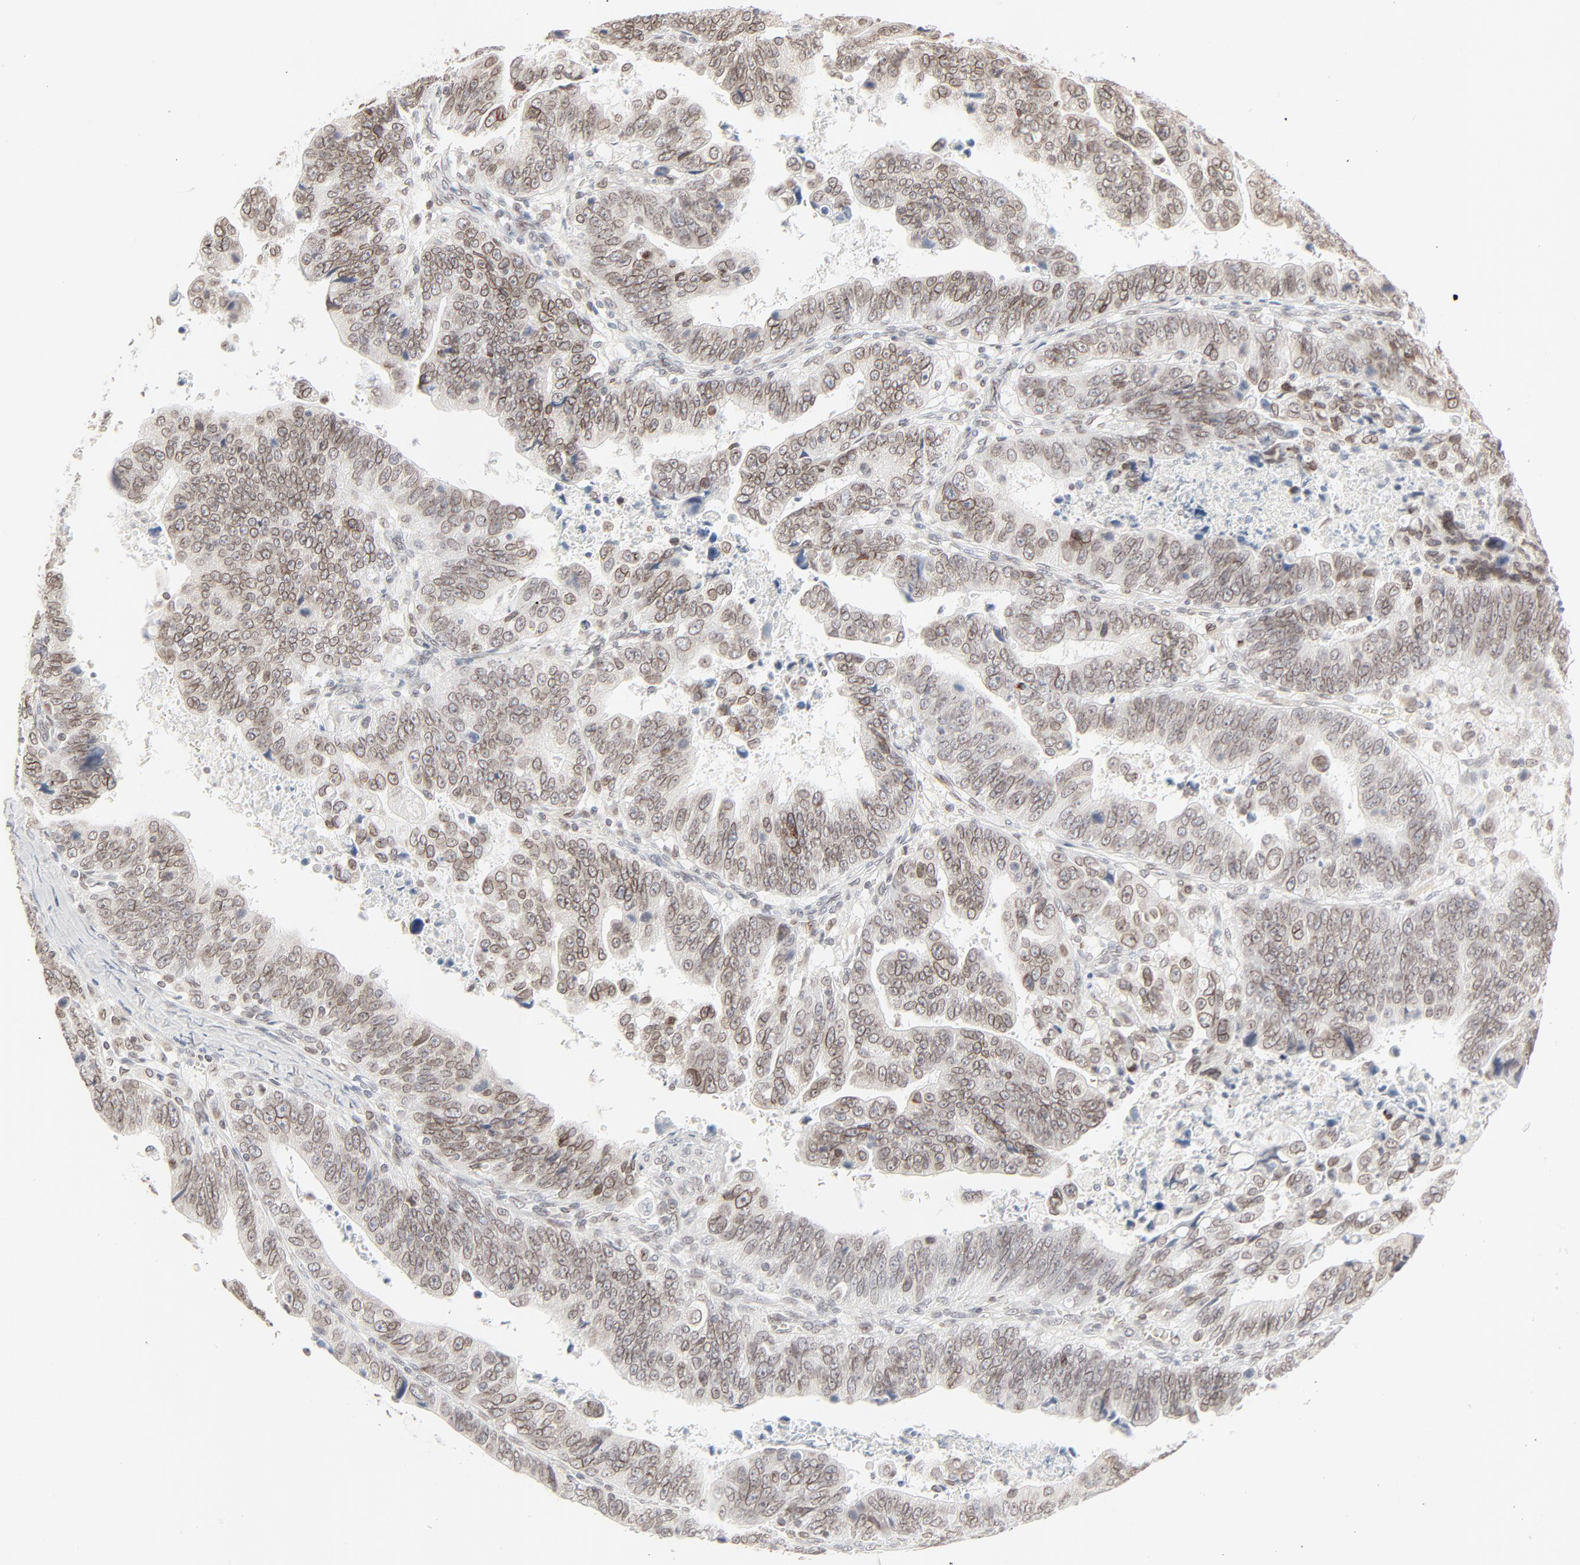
{"staining": {"intensity": "weak", "quantity": ">75%", "location": "cytoplasmic/membranous,nuclear"}, "tissue": "stomach cancer", "cell_type": "Tumor cells", "image_type": "cancer", "snomed": [{"axis": "morphology", "description": "Adenocarcinoma, NOS"}, {"axis": "topography", "description": "Stomach, upper"}], "caption": "Human stomach adenocarcinoma stained with a brown dye reveals weak cytoplasmic/membranous and nuclear positive positivity in about >75% of tumor cells.", "gene": "MAD1L1", "patient": {"sex": "female", "age": 50}}